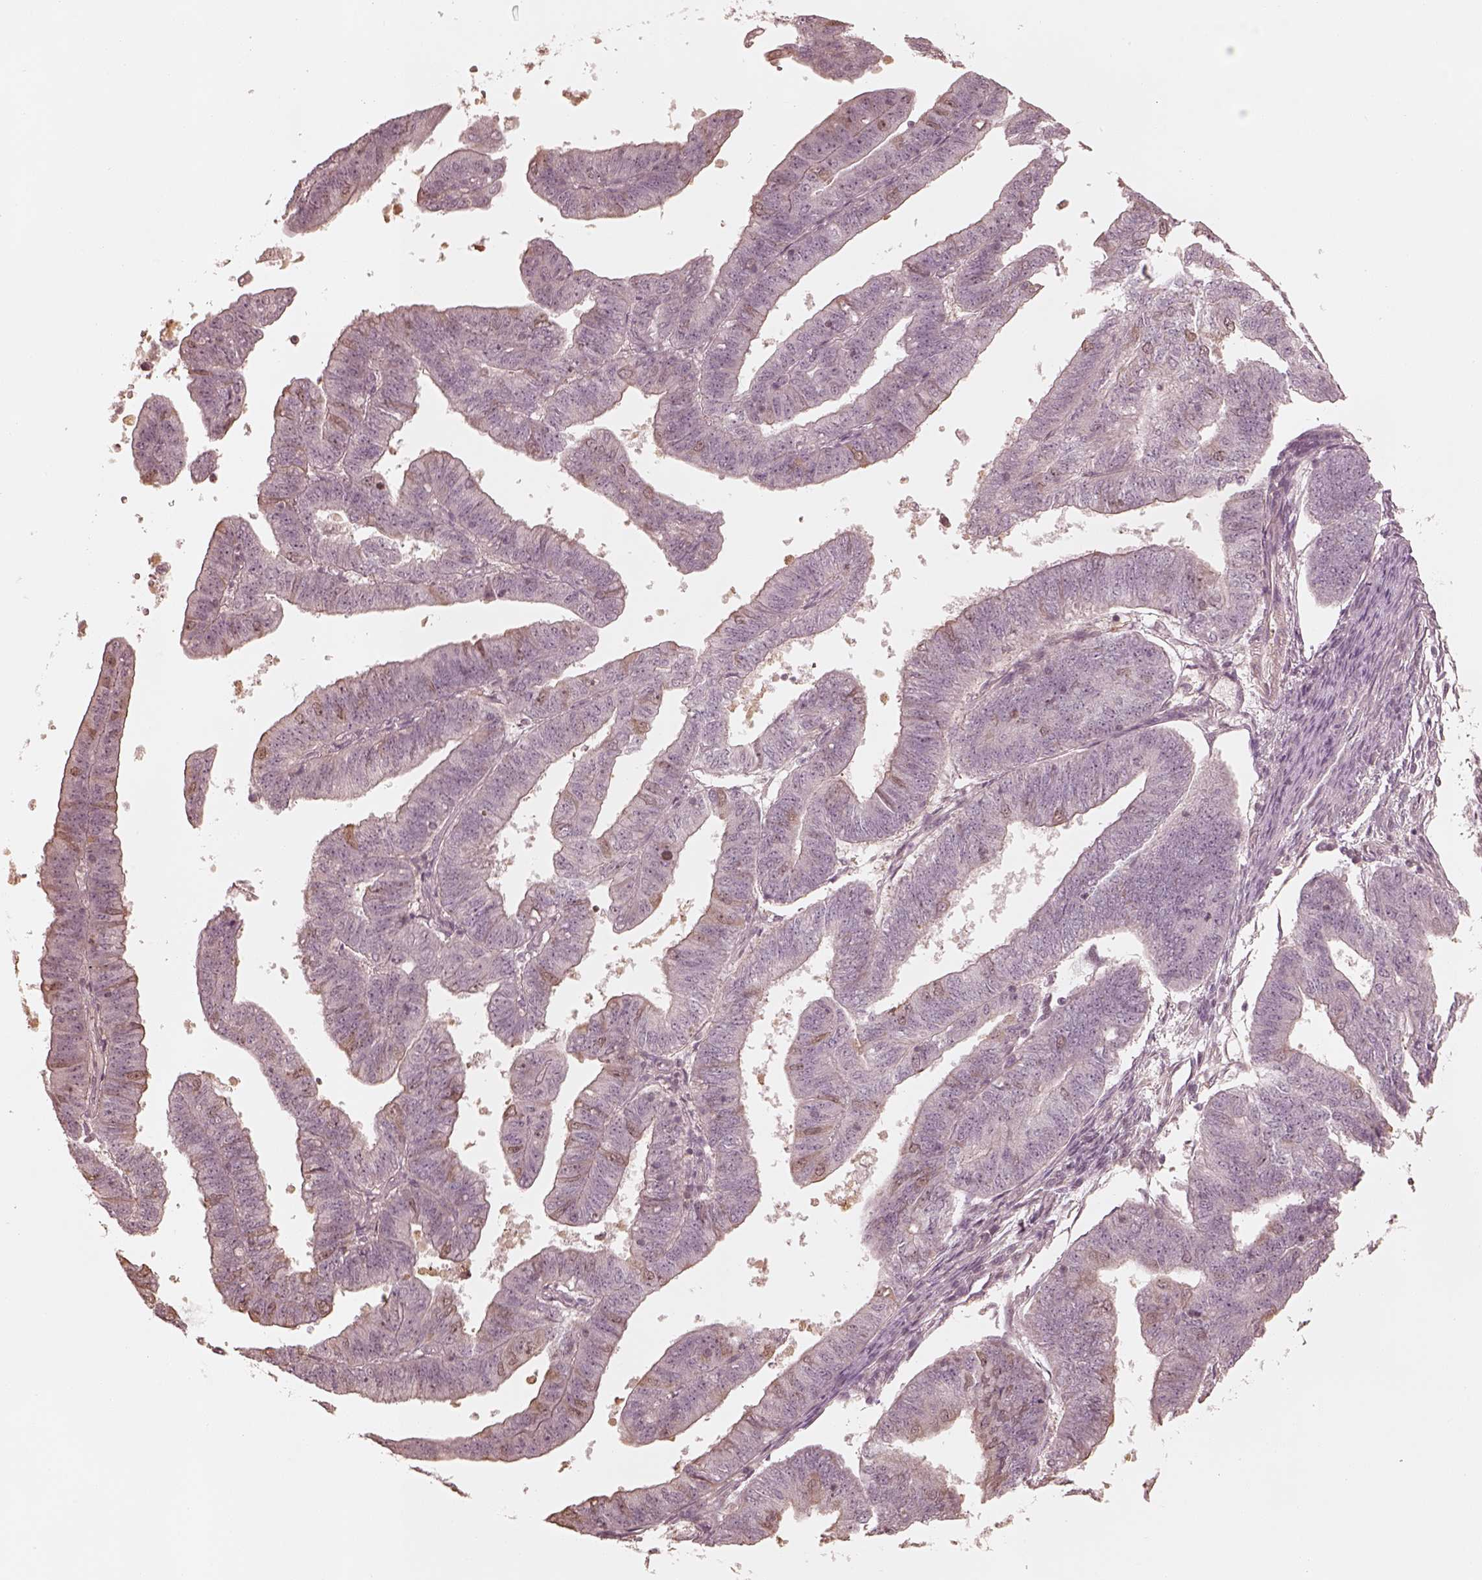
{"staining": {"intensity": "weak", "quantity": "<25%", "location": "cytoplasmic/membranous,nuclear"}, "tissue": "endometrial cancer", "cell_type": "Tumor cells", "image_type": "cancer", "snomed": [{"axis": "morphology", "description": "Adenocarcinoma, NOS"}, {"axis": "topography", "description": "Endometrium"}], "caption": "Endometrial cancer was stained to show a protein in brown. There is no significant staining in tumor cells.", "gene": "KIF5C", "patient": {"sex": "female", "age": 82}}